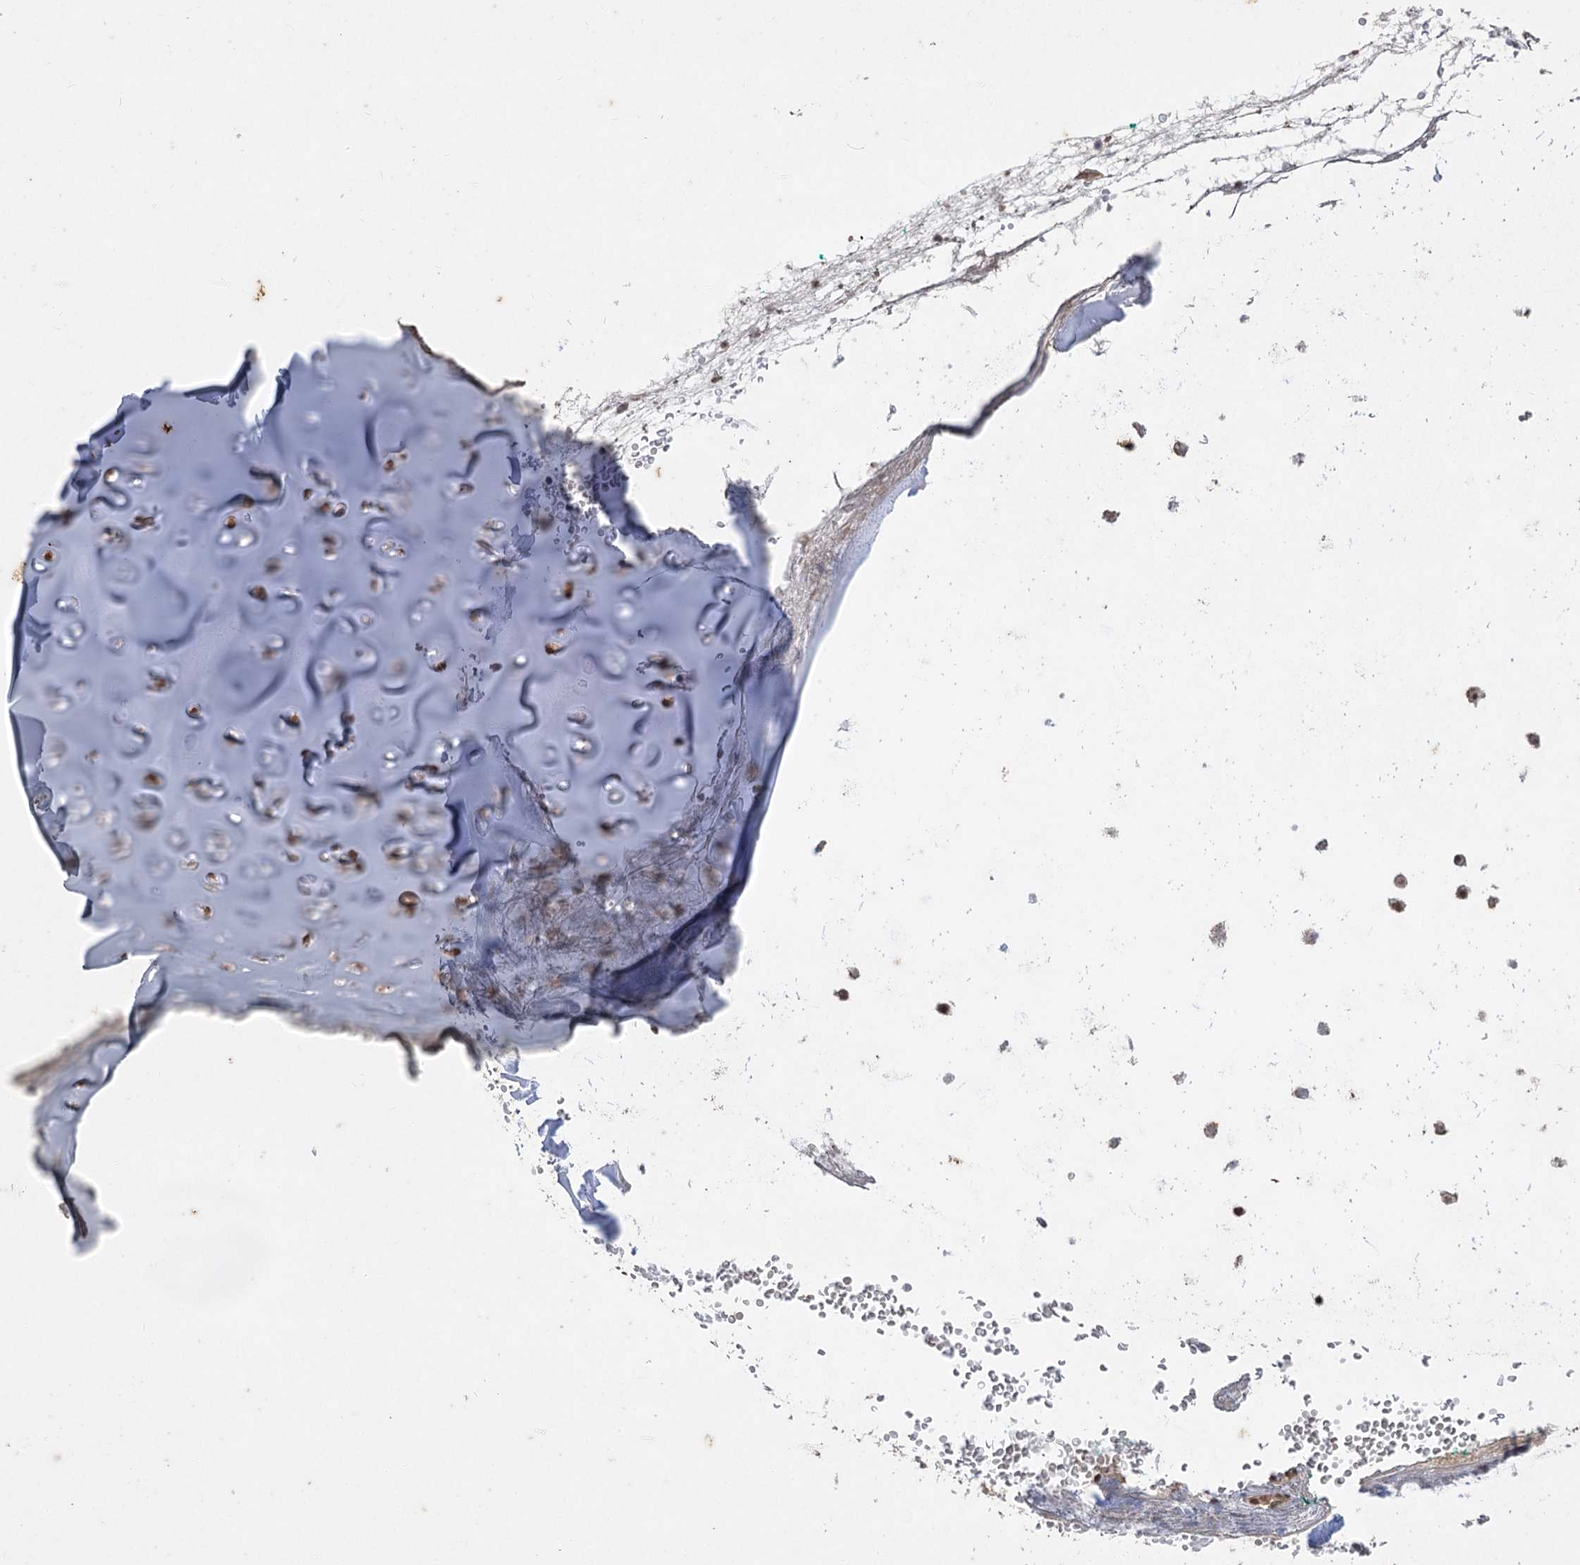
{"staining": {"intensity": "negative", "quantity": "none", "location": "none"}, "tissue": "adipose tissue", "cell_type": "Adipocytes", "image_type": "normal", "snomed": [{"axis": "morphology", "description": "Normal tissue, NOS"}, {"axis": "morphology", "description": "Basal cell carcinoma"}, {"axis": "topography", "description": "Cartilage tissue"}, {"axis": "topography", "description": "Nasopharynx"}, {"axis": "topography", "description": "Oral tissue"}], "caption": "Immunohistochemistry histopathology image of unremarkable human adipose tissue stained for a protein (brown), which demonstrates no staining in adipocytes.", "gene": "ZSCAN23", "patient": {"sex": "female", "age": 77}}